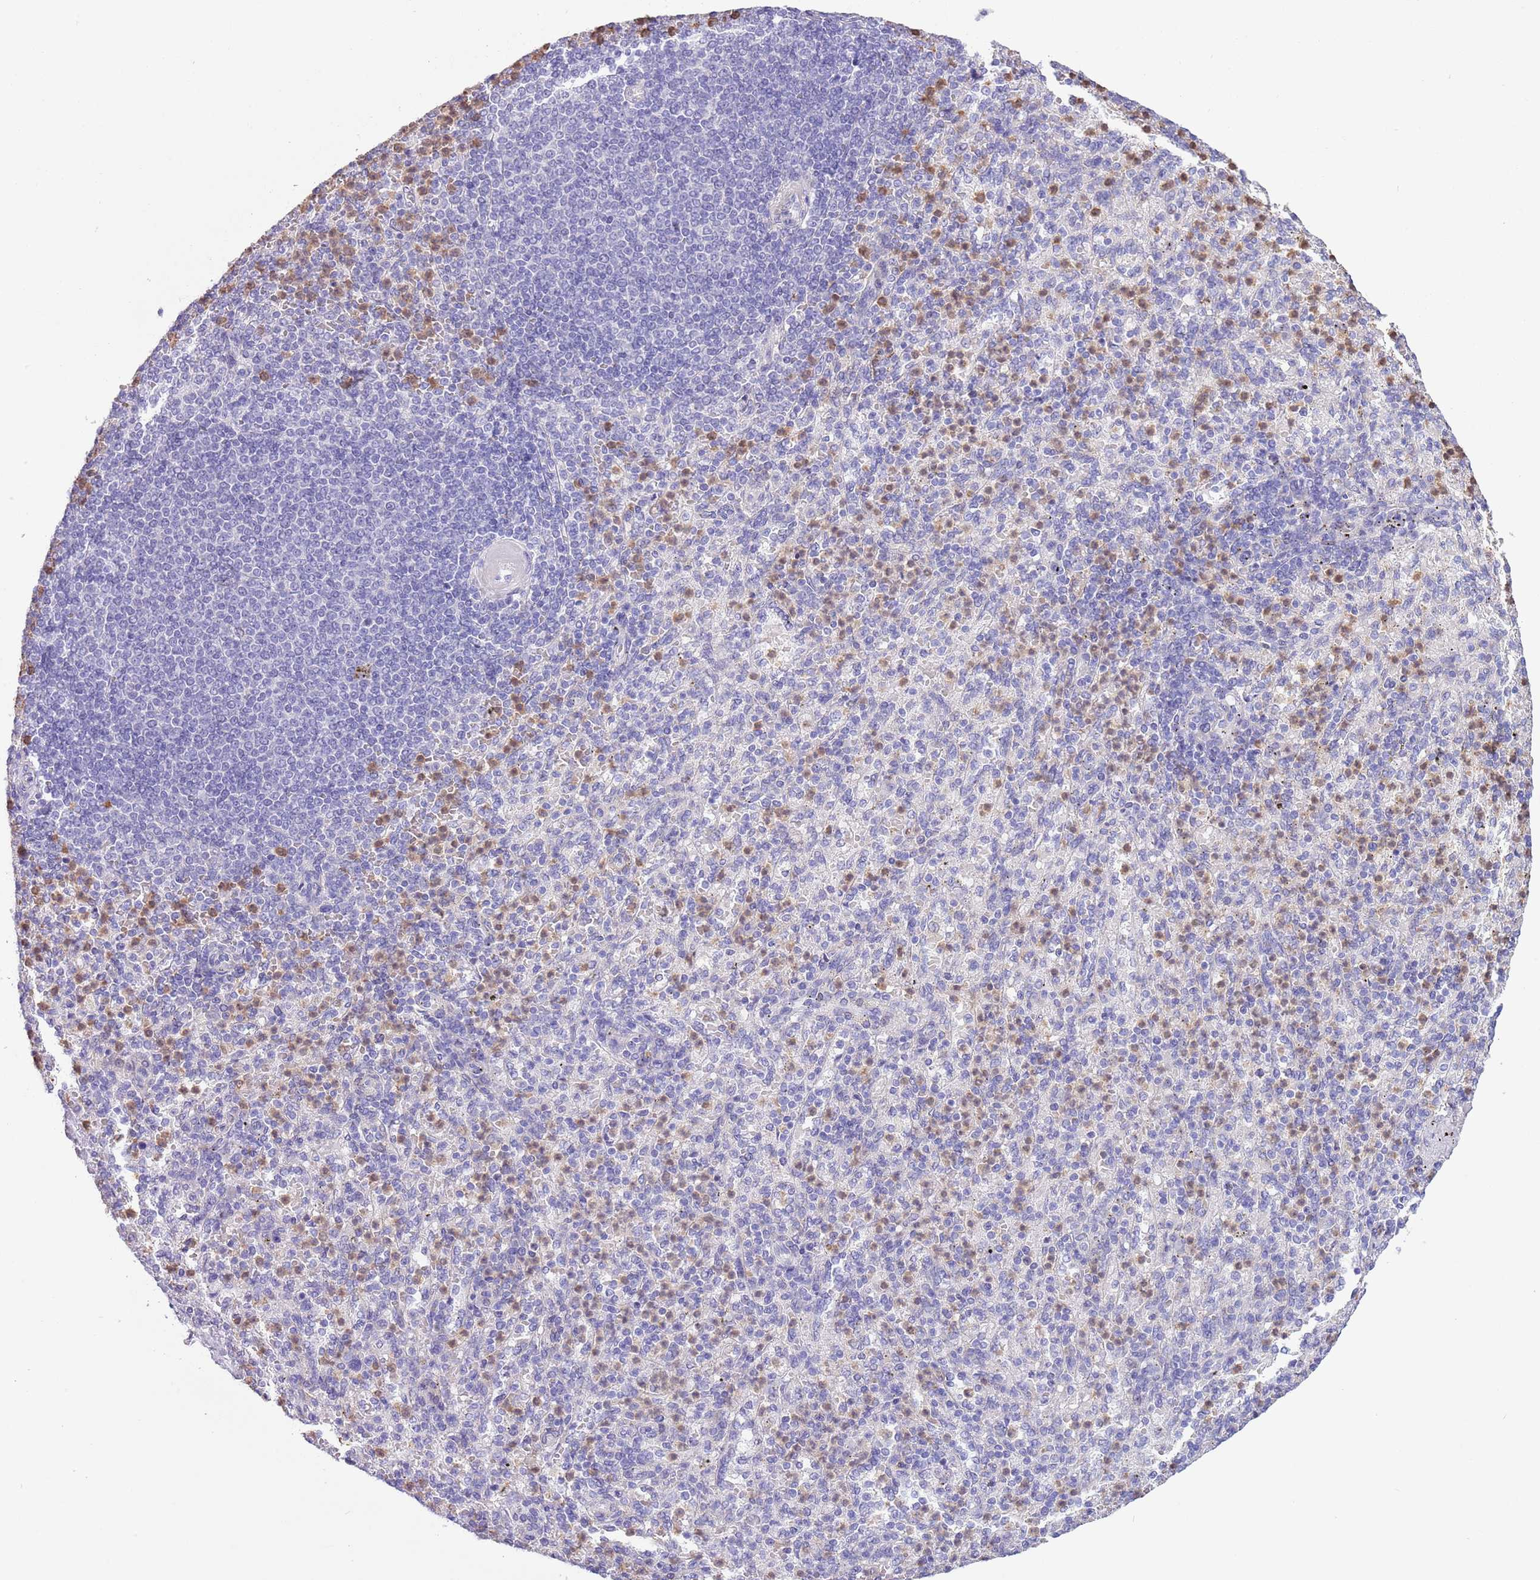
{"staining": {"intensity": "moderate", "quantity": "<25%", "location": "cytoplasmic/membranous"}, "tissue": "spleen", "cell_type": "Cells in red pulp", "image_type": "normal", "snomed": [{"axis": "morphology", "description": "Normal tissue, NOS"}, {"axis": "topography", "description": "Spleen"}], "caption": "Spleen stained with DAB (3,3'-diaminobenzidine) immunohistochemistry (IHC) exhibits low levels of moderate cytoplasmic/membranous expression in approximately <25% of cells in red pulp.", "gene": "ZFP2", "patient": {"sex": "female", "age": 74}}